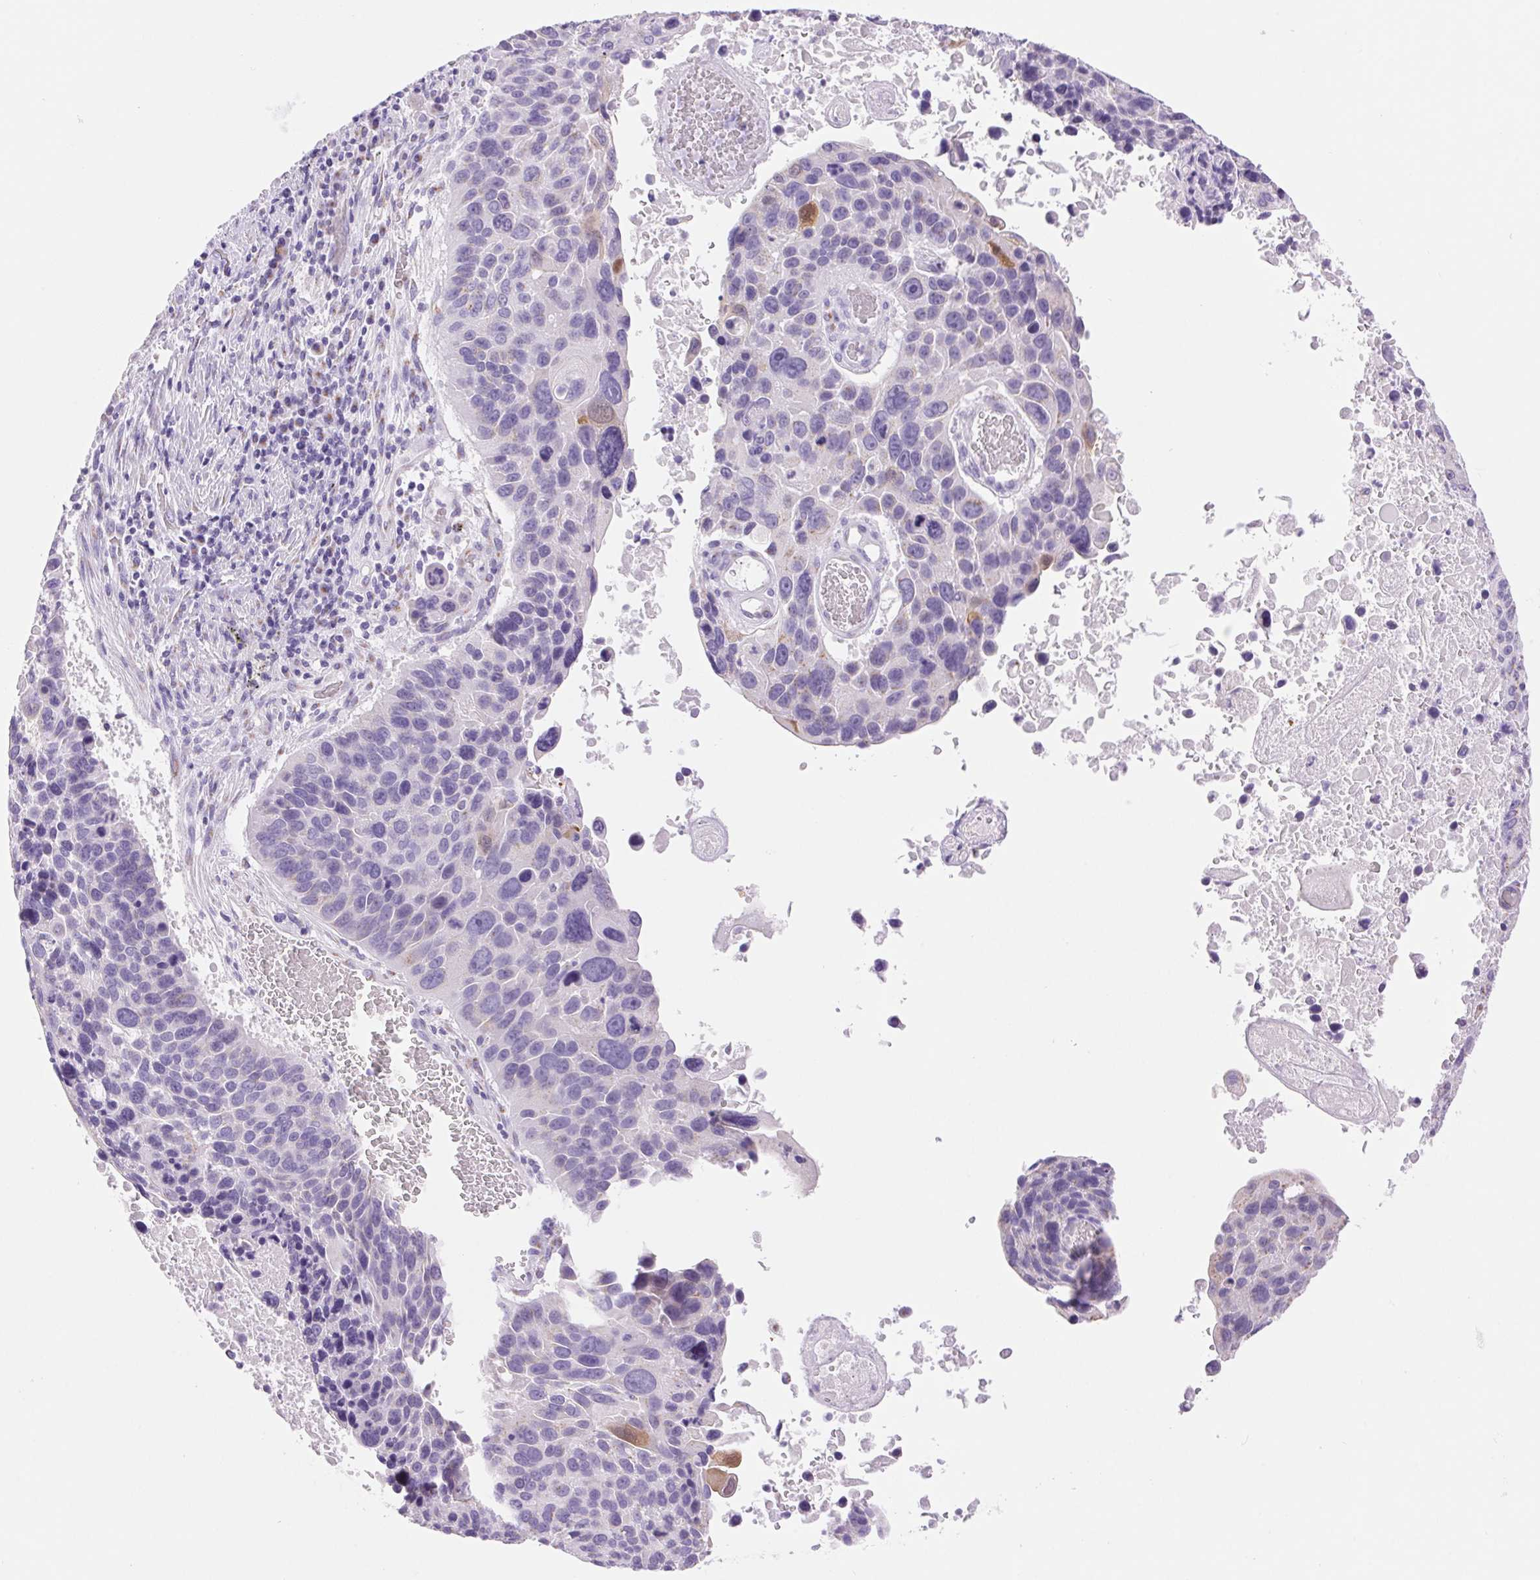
{"staining": {"intensity": "weak", "quantity": "<25%", "location": "cytoplasmic/membranous,nuclear"}, "tissue": "lung cancer", "cell_type": "Tumor cells", "image_type": "cancer", "snomed": [{"axis": "morphology", "description": "Squamous cell carcinoma, NOS"}, {"axis": "topography", "description": "Lung"}], "caption": "Immunohistochemistry (IHC) of human lung squamous cell carcinoma demonstrates no positivity in tumor cells.", "gene": "SERPINB3", "patient": {"sex": "male", "age": 68}}